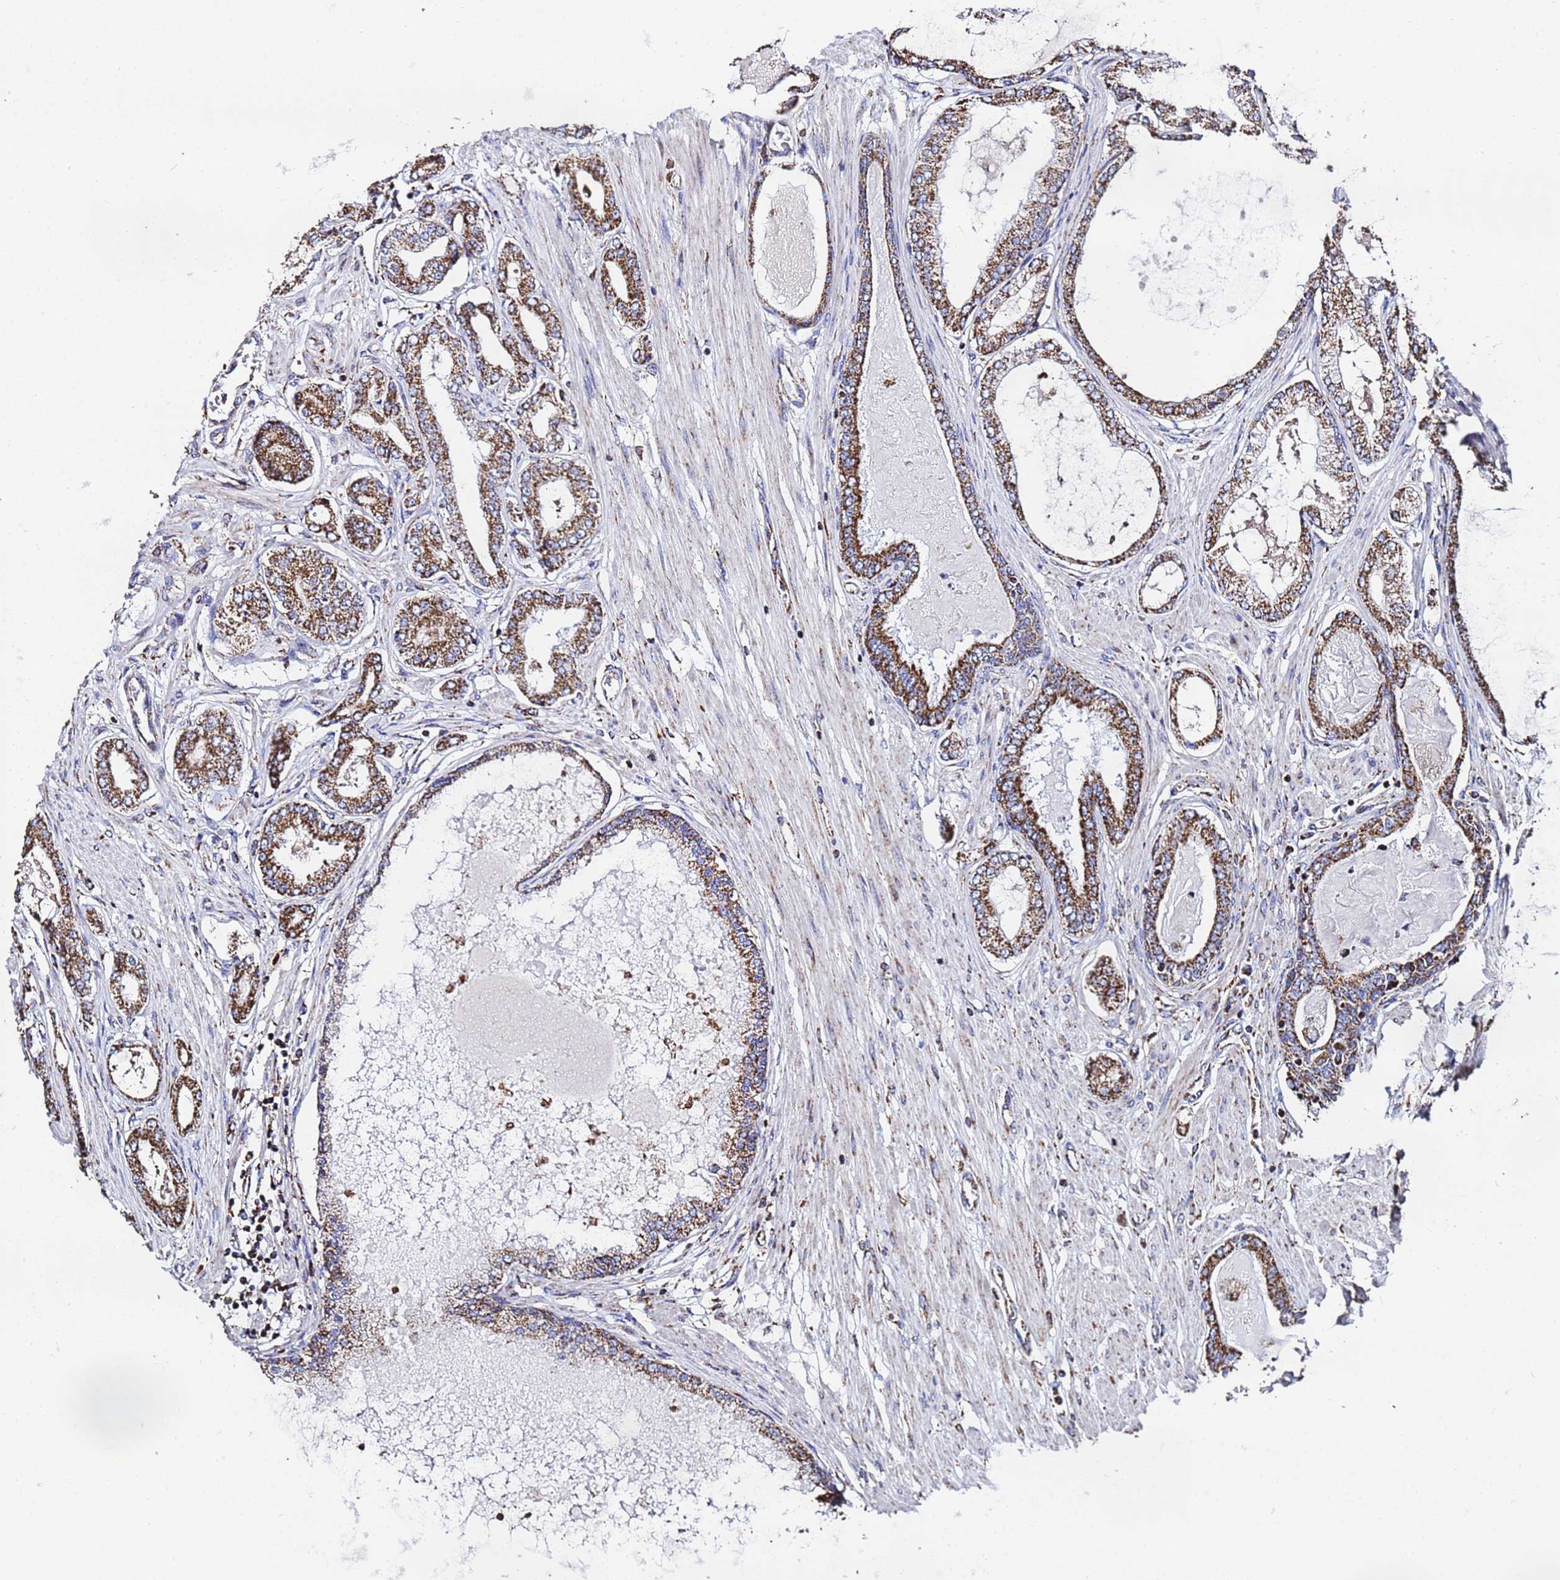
{"staining": {"intensity": "strong", "quantity": ">75%", "location": "cytoplasmic/membranous"}, "tissue": "prostate cancer", "cell_type": "Tumor cells", "image_type": "cancer", "snomed": [{"axis": "morphology", "description": "Adenocarcinoma, Low grade"}, {"axis": "topography", "description": "Prostate"}], "caption": "IHC of human prostate adenocarcinoma (low-grade) reveals high levels of strong cytoplasmic/membranous expression in about >75% of tumor cells.", "gene": "GLUD1", "patient": {"sex": "male", "age": 63}}